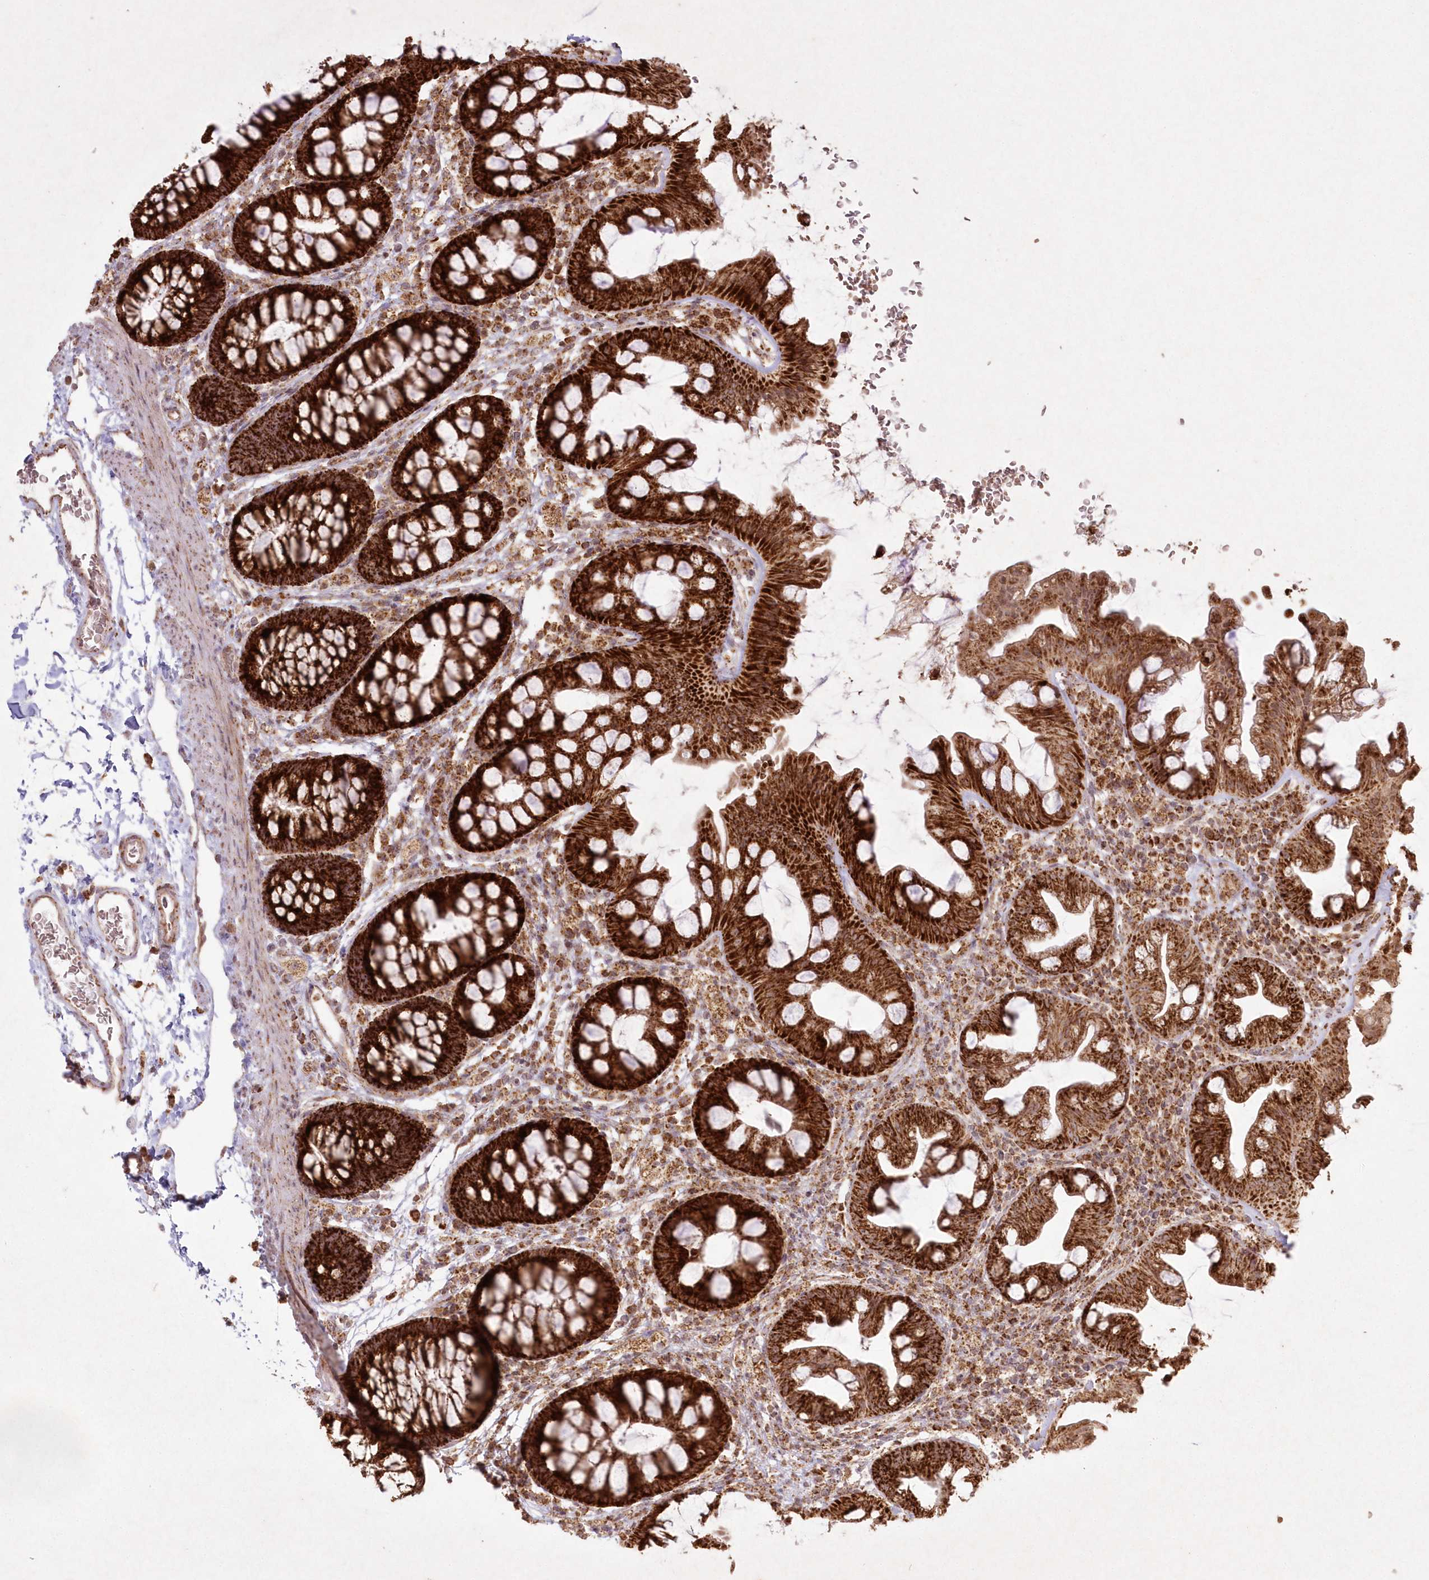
{"staining": {"intensity": "moderate", "quantity": ">75%", "location": "cytoplasmic/membranous"}, "tissue": "colon", "cell_type": "Endothelial cells", "image_type": "normal", "snomed": [{"axis": "morphology", "description": "Normal tissue, NOS"}, {"axis": "topography", "description": "Colon"}], "caption": "Immunohistochemistry of benign human colon shows medium levels of moderate cytoplasmic/membranous expression in about >75% of endothelial cells.", "gene": "LRPPRC", "patient": {"sex": "female", "age": 62}}